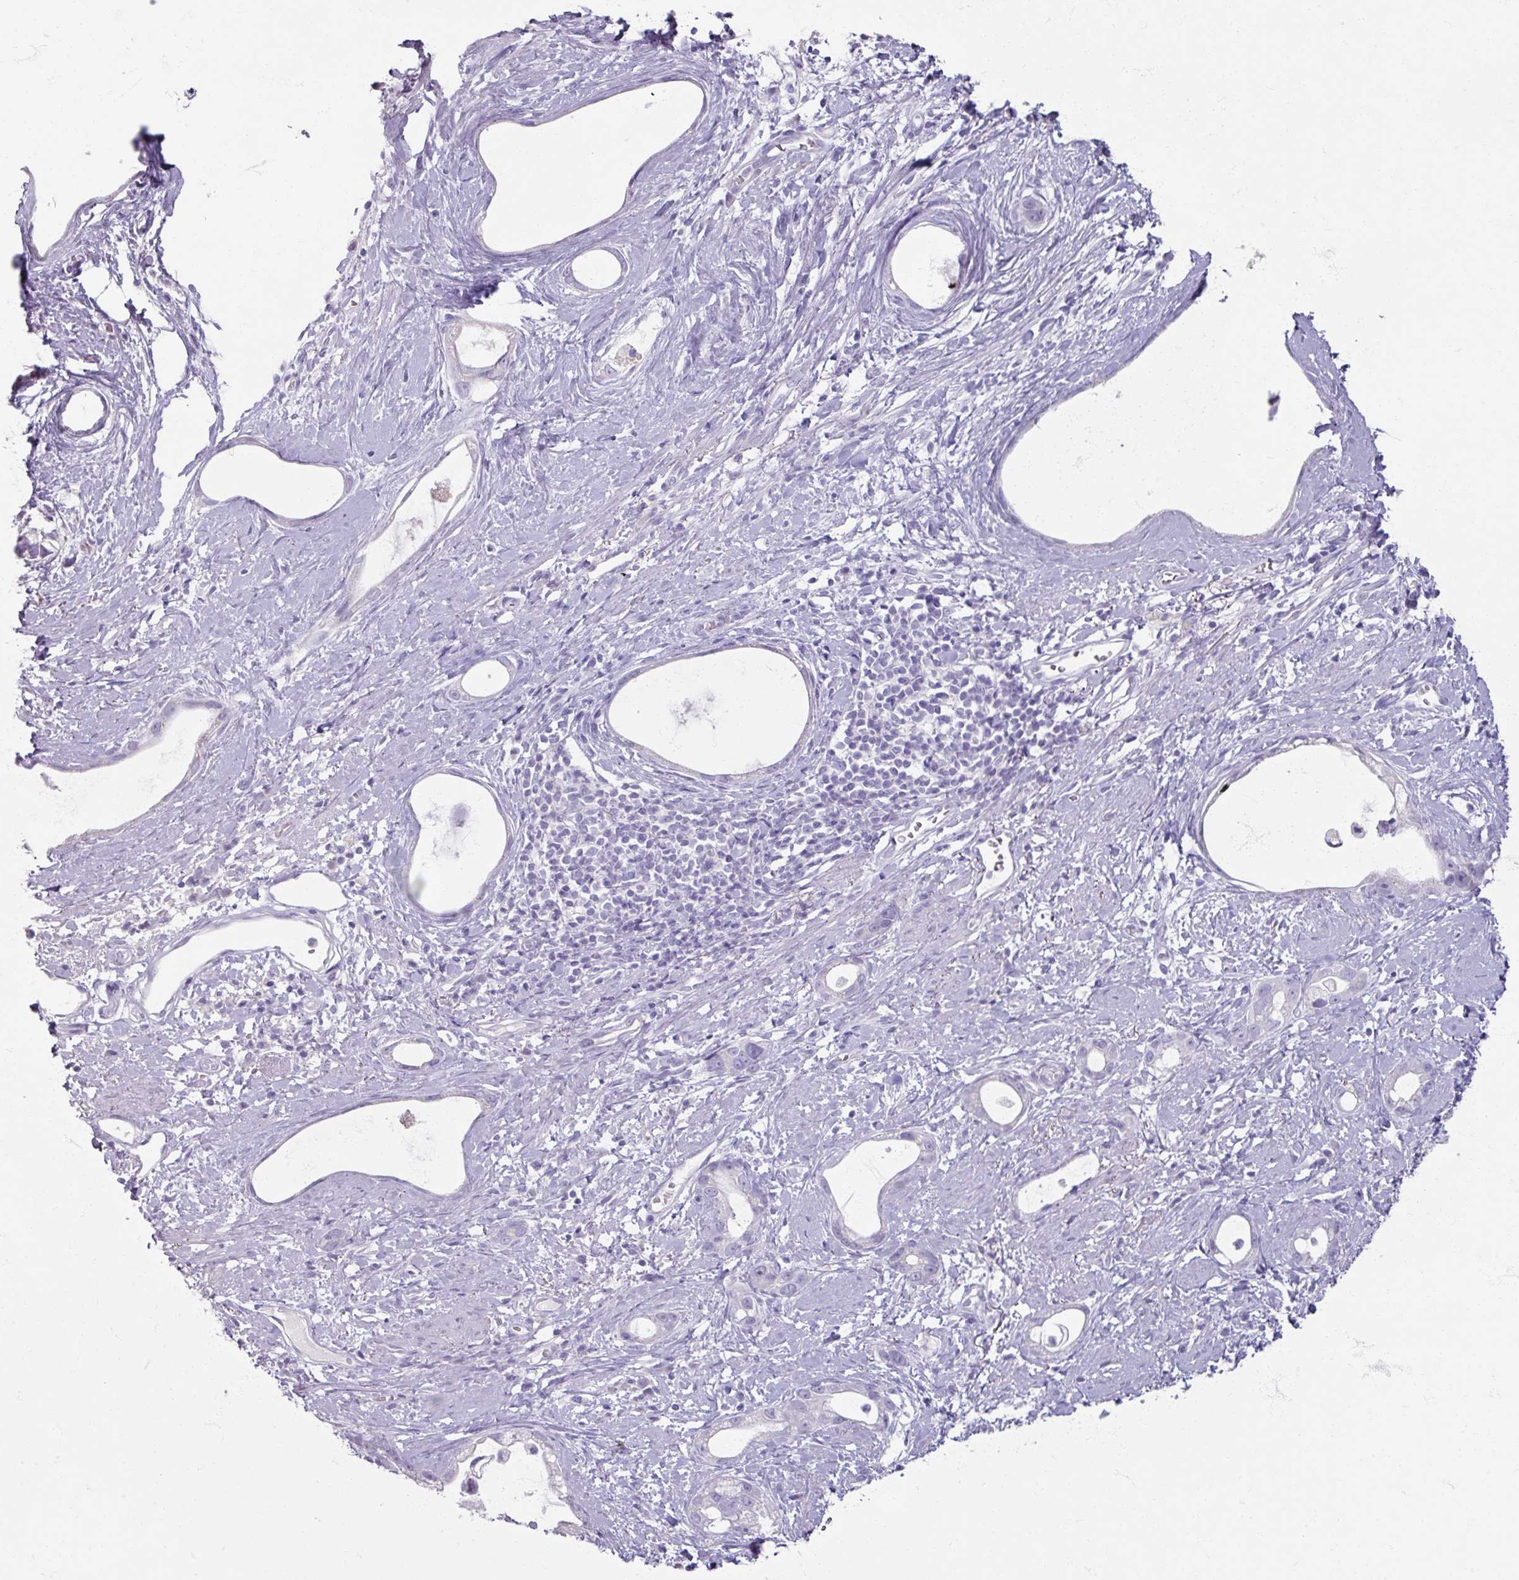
{"staining": {"intensity": "negative", "quantity": "none", "location": "none"}, "tissue": "stomach cancer", "cell_type": "Tumor cells", "image_type": "cancer", "snomed": [{"axis": "morphology", "description": "Adenocarcinoma, NOS"}, {"axis": "topography", "description": "Stomach"}], "caption": "An immunohistochemistry micrograph of stomach cancer is shown. There is no staining in tumor cells of stomach cancer.", "gene": "TG", "patient": {"sex": "male", "age": 55}}